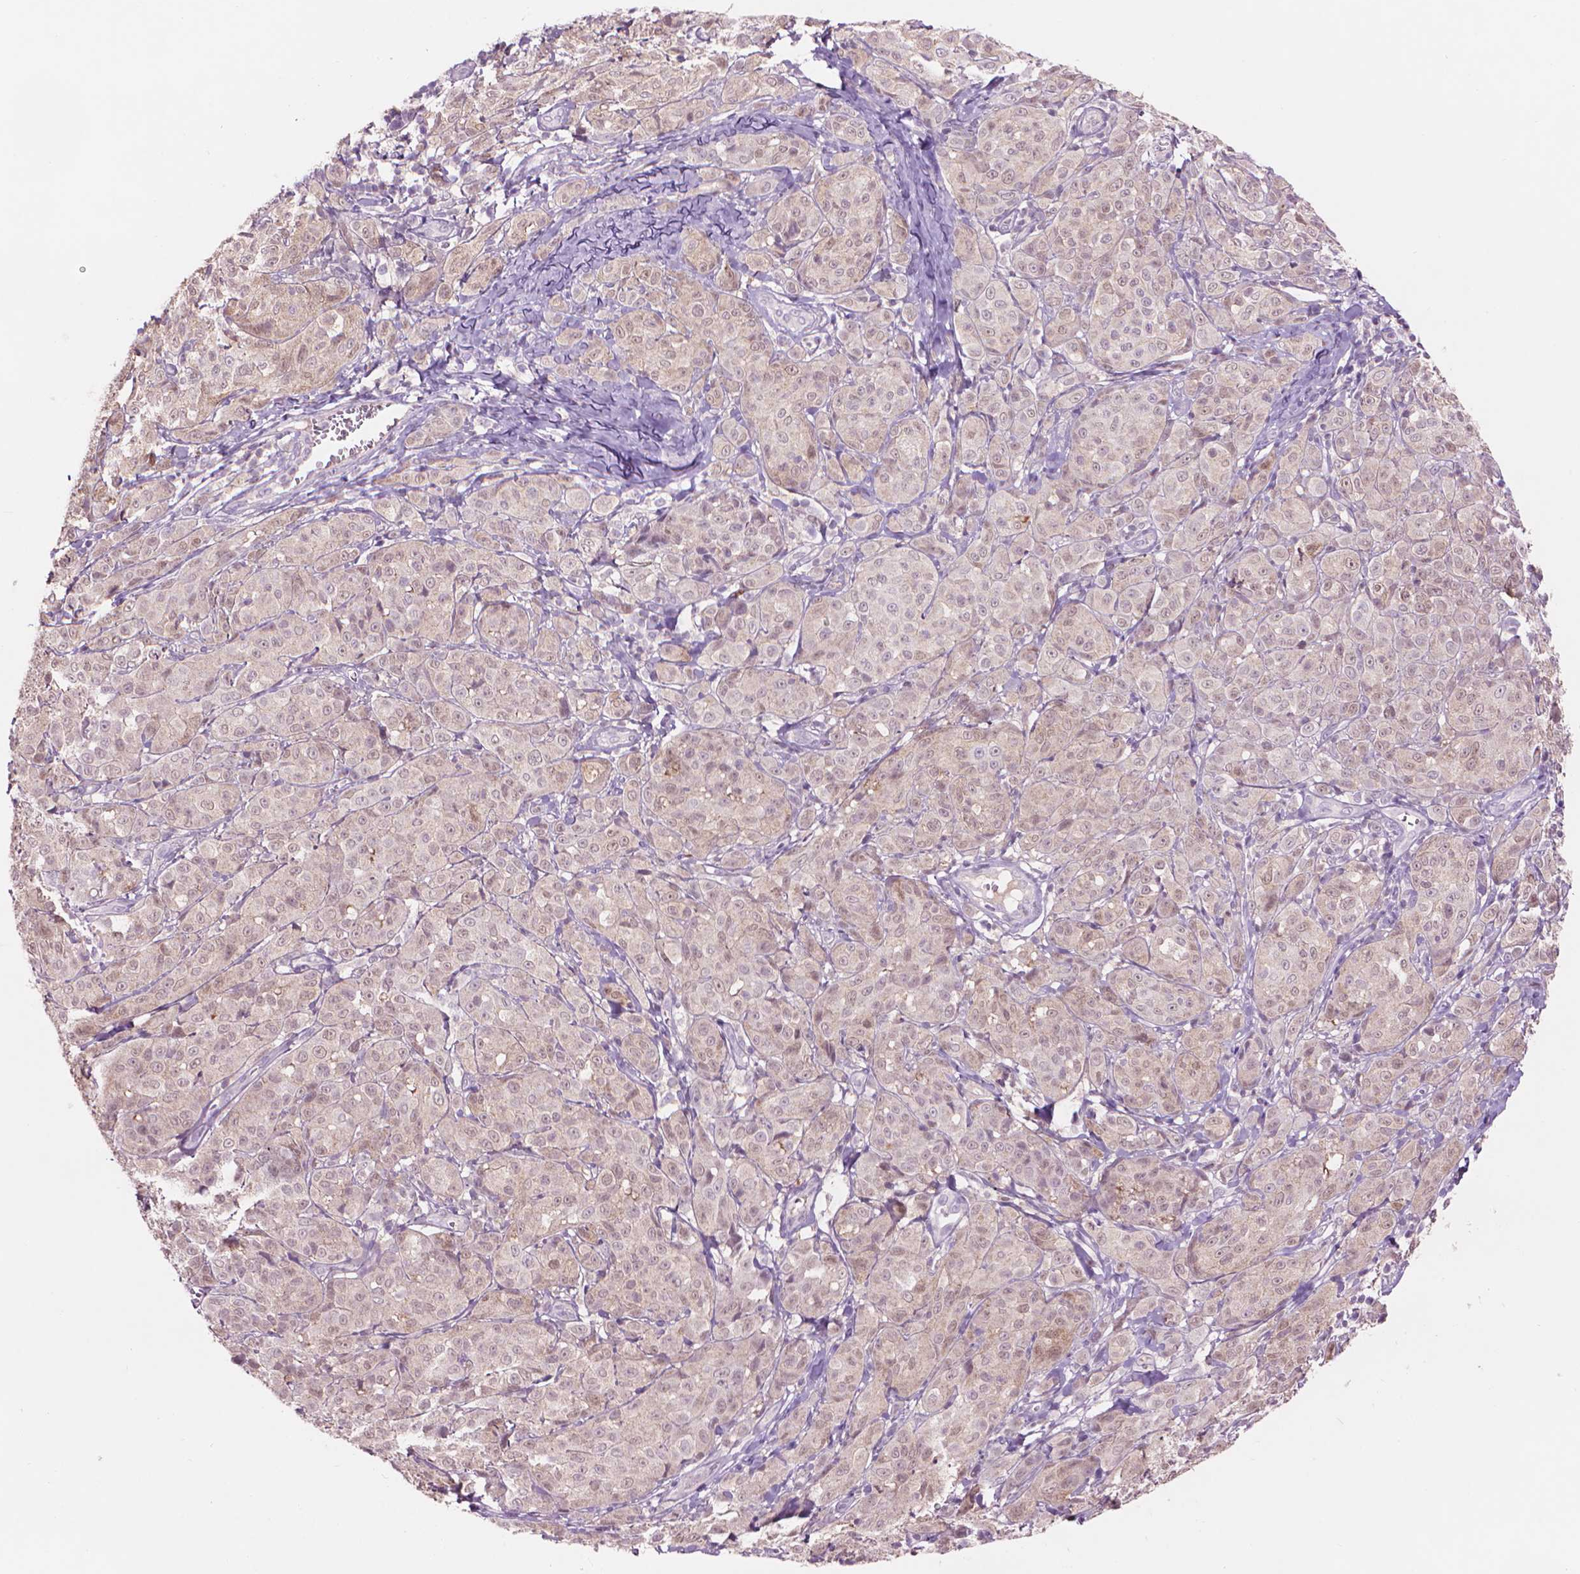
{"staining": {"intensity": "negative", "quantity": "none", "location": "none"}, "tissue": "melanoma", "cell_type": "Tumor cells", "image_type": "cancer", "snomed": [{"axis": "morphology", "description": "Malignant melanoma, NOS"}, {"axis": "topography", "description": "Skin"}], "caption": "Immunohistochemistry (IHC) histopathology image of melanoma stained for a protein (brown), which reveals no staining in tumor cells.", "gene": "ENO2", "patient": {"sex": "male", "age": 89}}